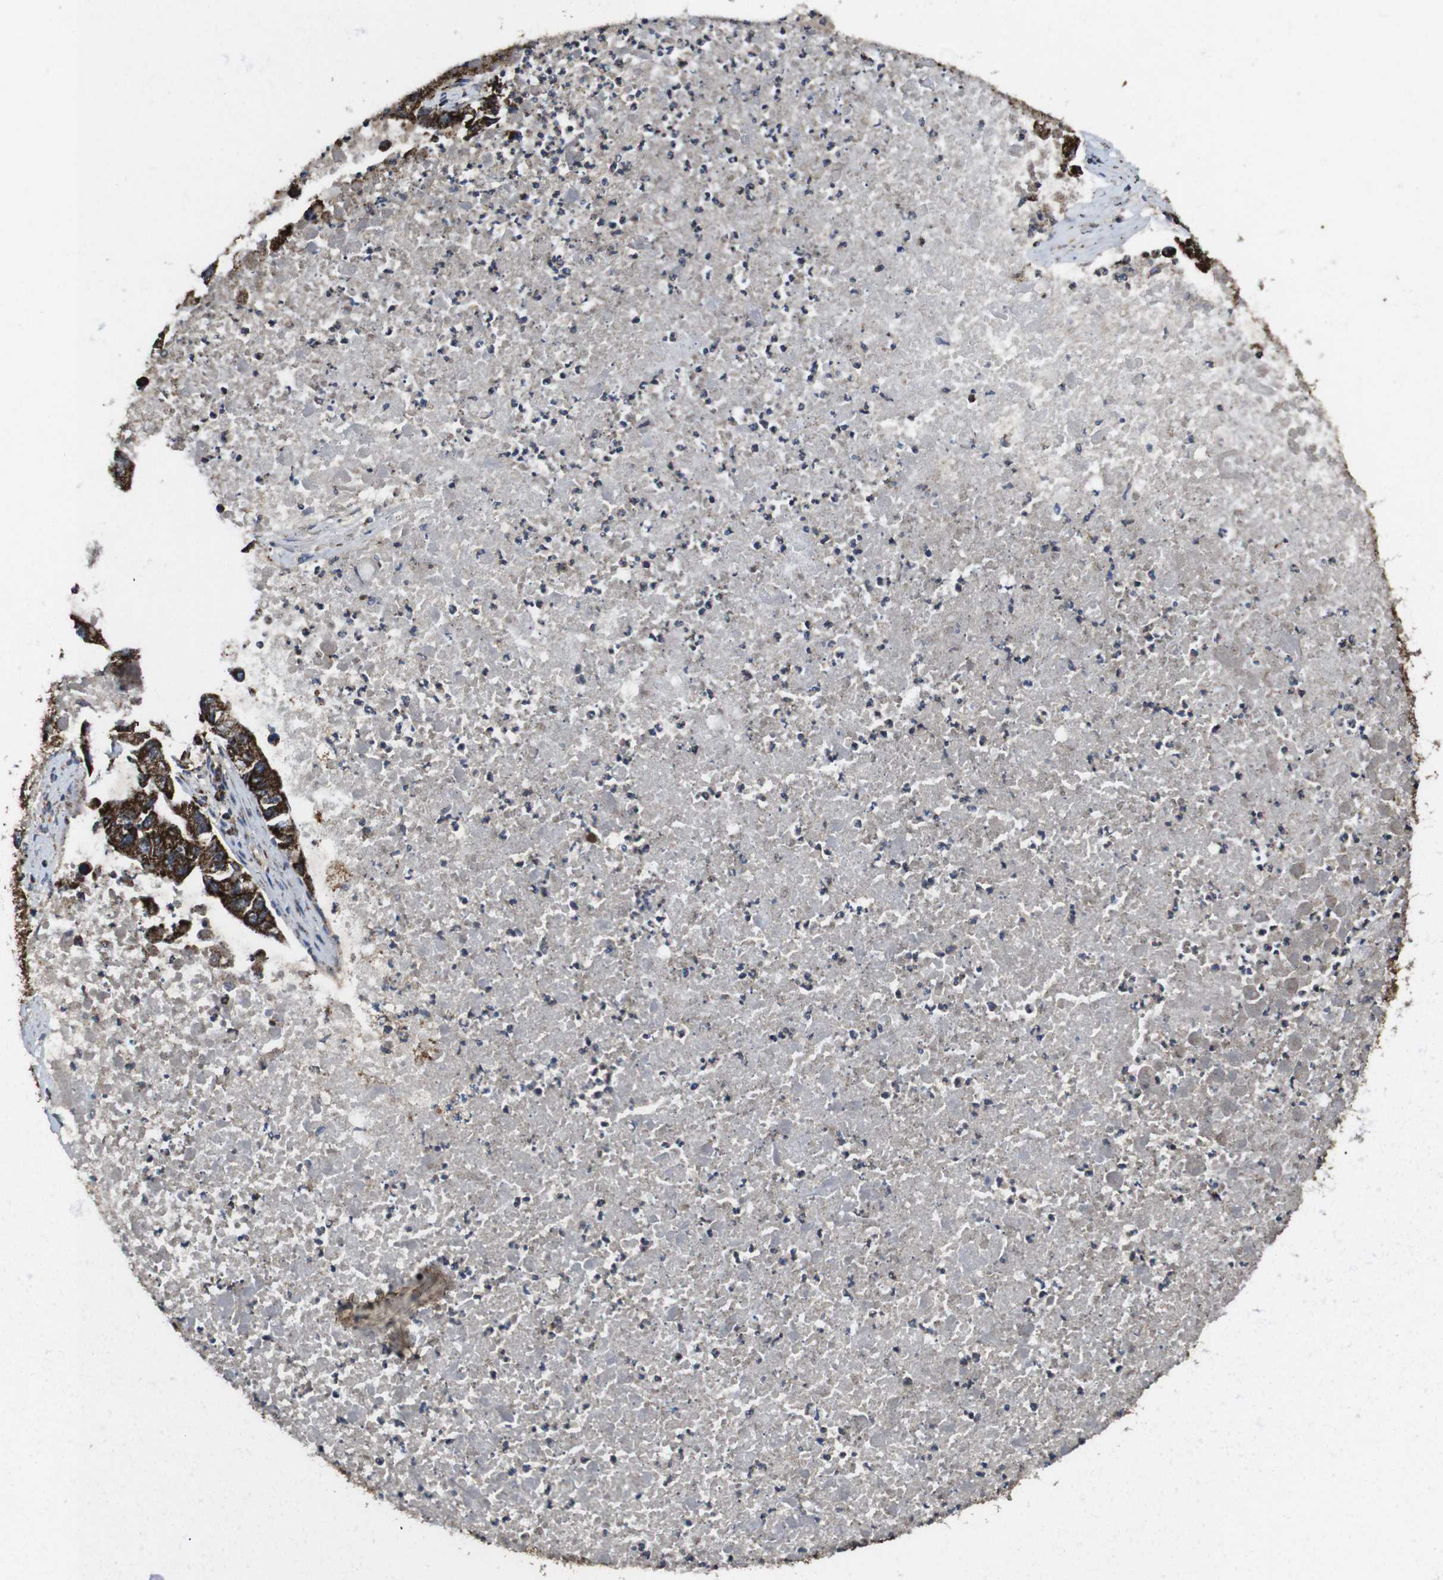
{"staining": {"intensity": "strong", "quantity": ">75%", "location": "cytoplasmic/membranous"}, "tissue": "lung cancer", "cell_type": "Tumor cells", "image_type": "cancer", "snomed": [{"axis": "morphology", "description": "Adenocarcinoma, NOS"}, {"axis": "topography", "description": "Lung"}], "caption": "Adenocarcinoma (lung) stained with a brown dye reveals strong cytoplasmic/membranous positive staining in about >75% of tumor cells.", "gene": "ATP5F1A", "patient": {"sex": "female", "age": 51}}